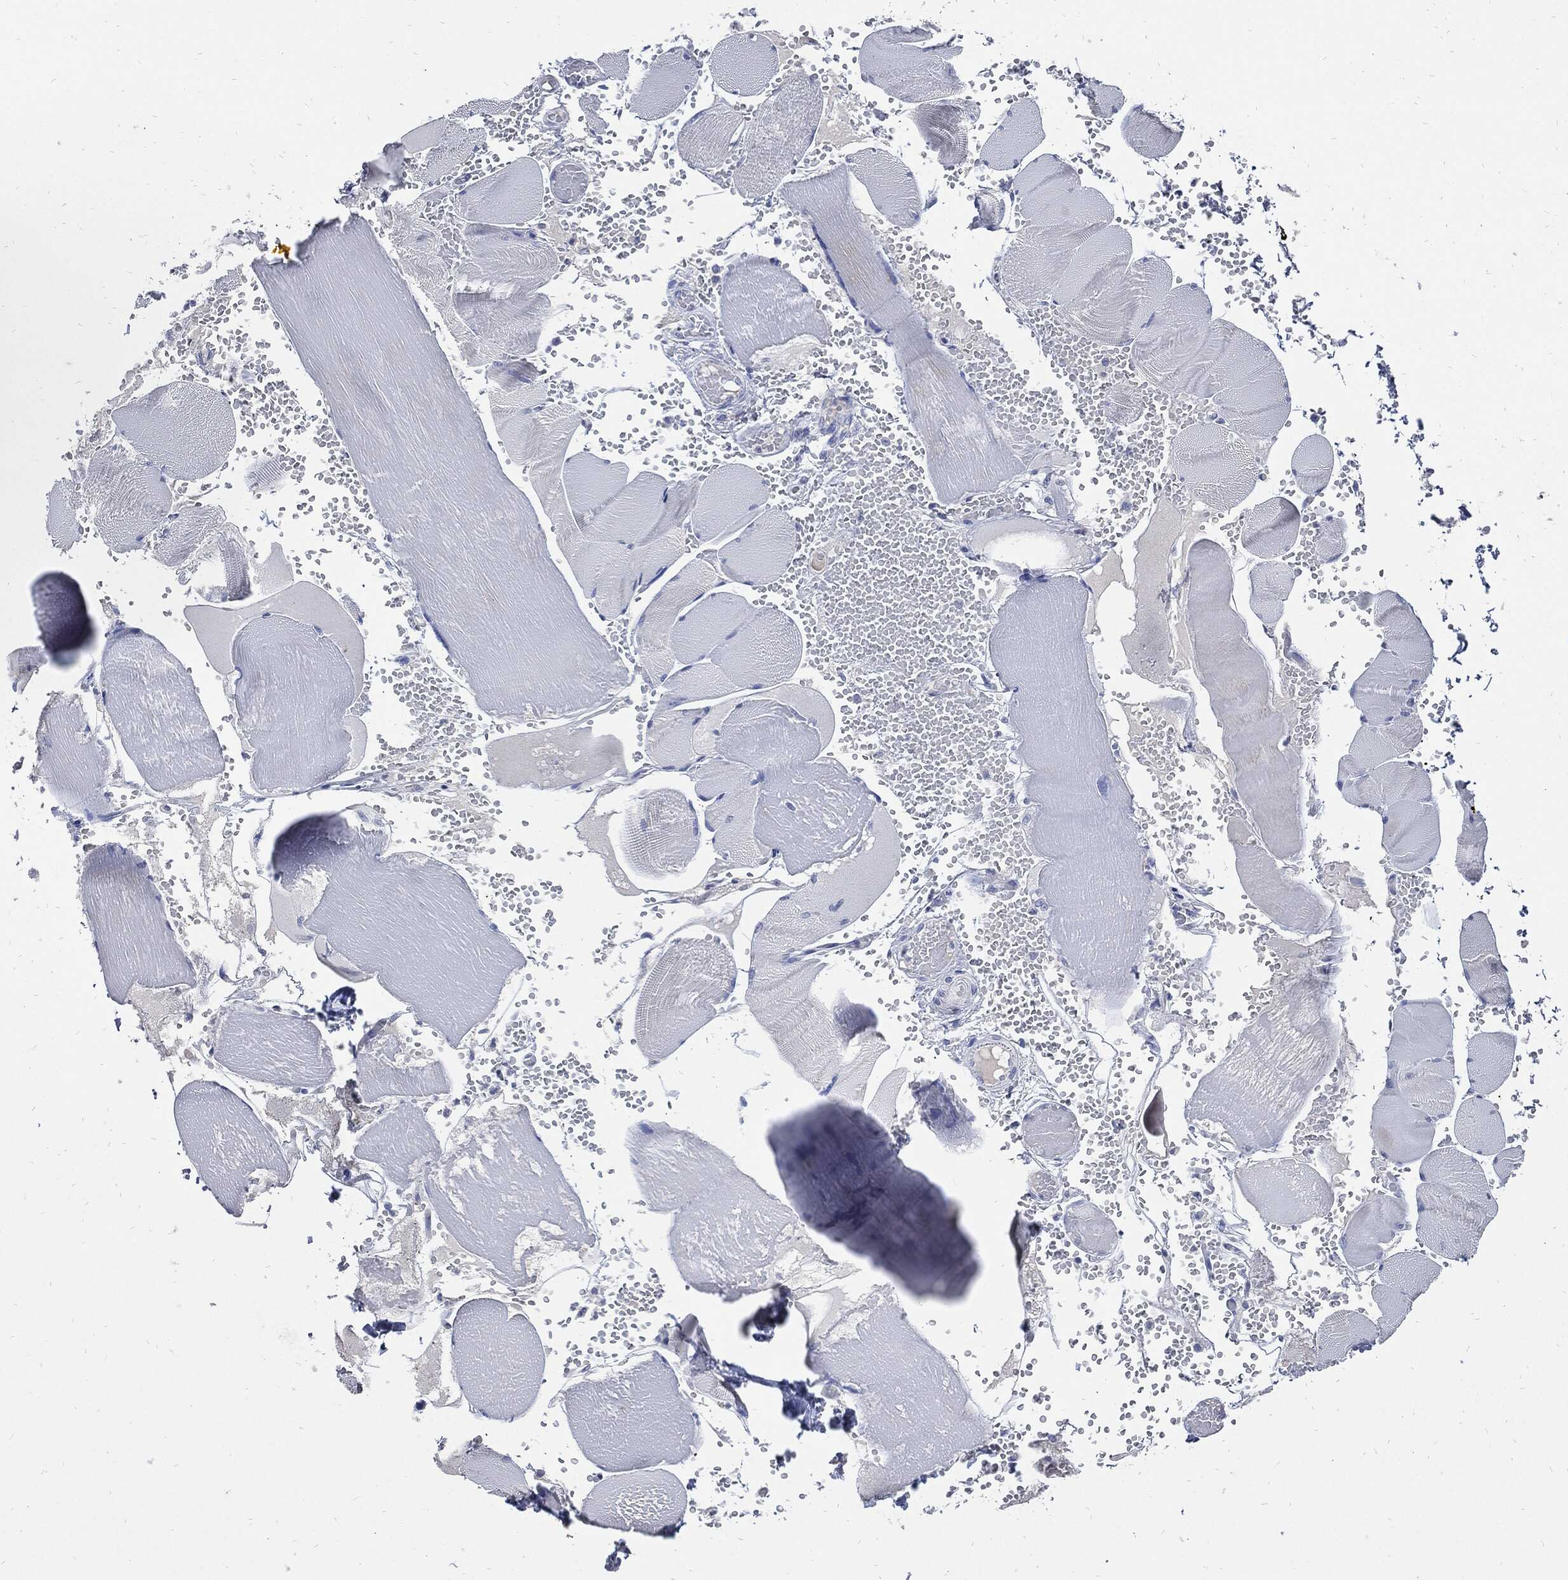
{"staining": {"intensity": "negative", "quantity": "none", "location": "none"}, "tissue": "skeletal muscle", "cell_type": "Myocytes", "image_type": "normal", "snomed": [{"axis": "morphology", "description": "Normal tissue, NOS"}, {"axis": "topography", "description": "Skeletal muscle"}], "caption": "This image is of unremarkable skeletal muscle stained with IHC to label a protein in brown with the nuclei are counter-stained blue. There is no expression in myocytes. (DAB (3,3'-diaminobenzidine) immunohistochemistry (IHC) with hematoxylin counter stain).", "gene": "CPE", "patient": {"sex": "male", "age": 56}}